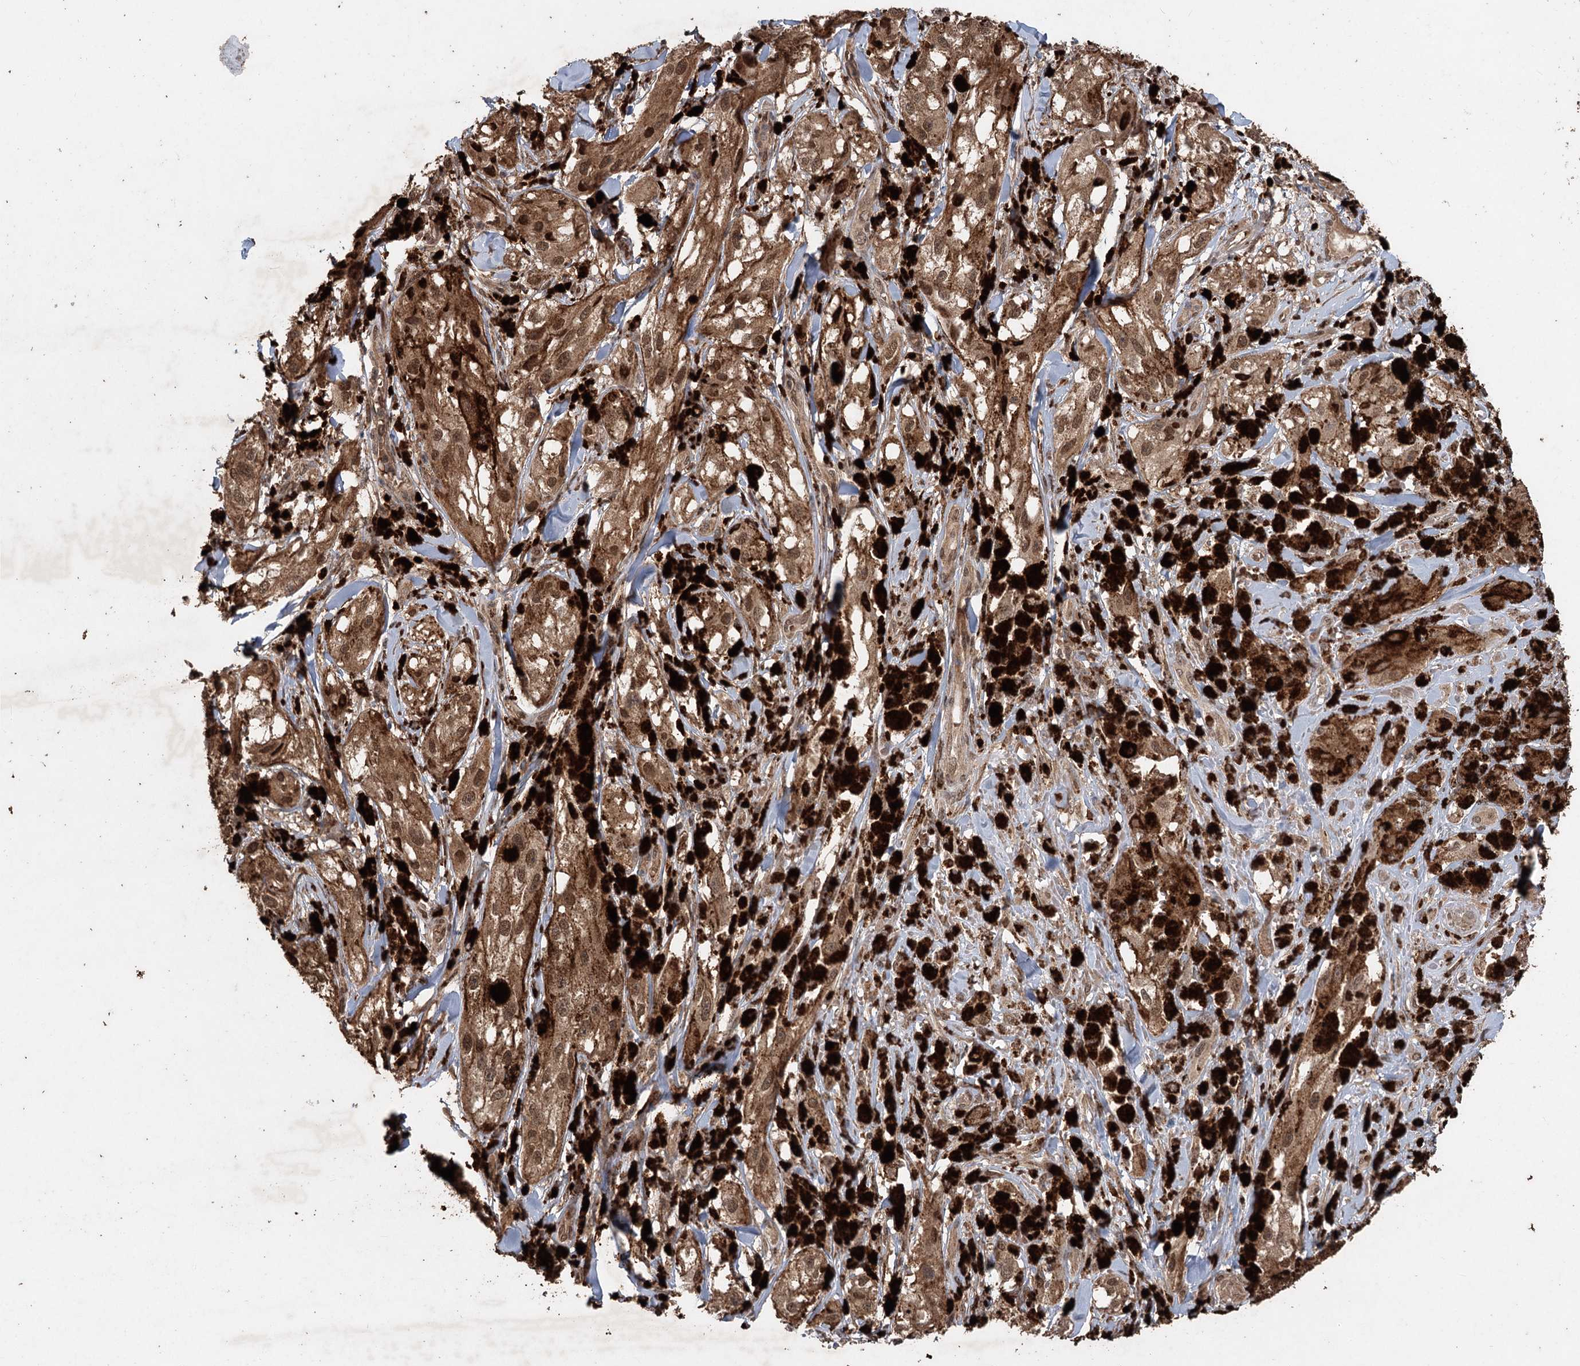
{"staining": {"intensity": "moderate", "quantity": ">75%", "location": "cytoplasmic/membranous,nuclear"}, "tissue": "melanoma", "cell_type": "Tumor cells", "image_type": "cancer", "snomed": [{"axis": "morphology", "description": "Malignant melanoma, NOS"}, {"axis": "topography", "description": "Skin"}], "caption": "Malignant melanoma tissue reveals moderate cytoplasmic/membranous and nuclear expression in about >75% of tumor cells", "gene": "FBXO7", "patient": {"sex": "male", "age": 88}}